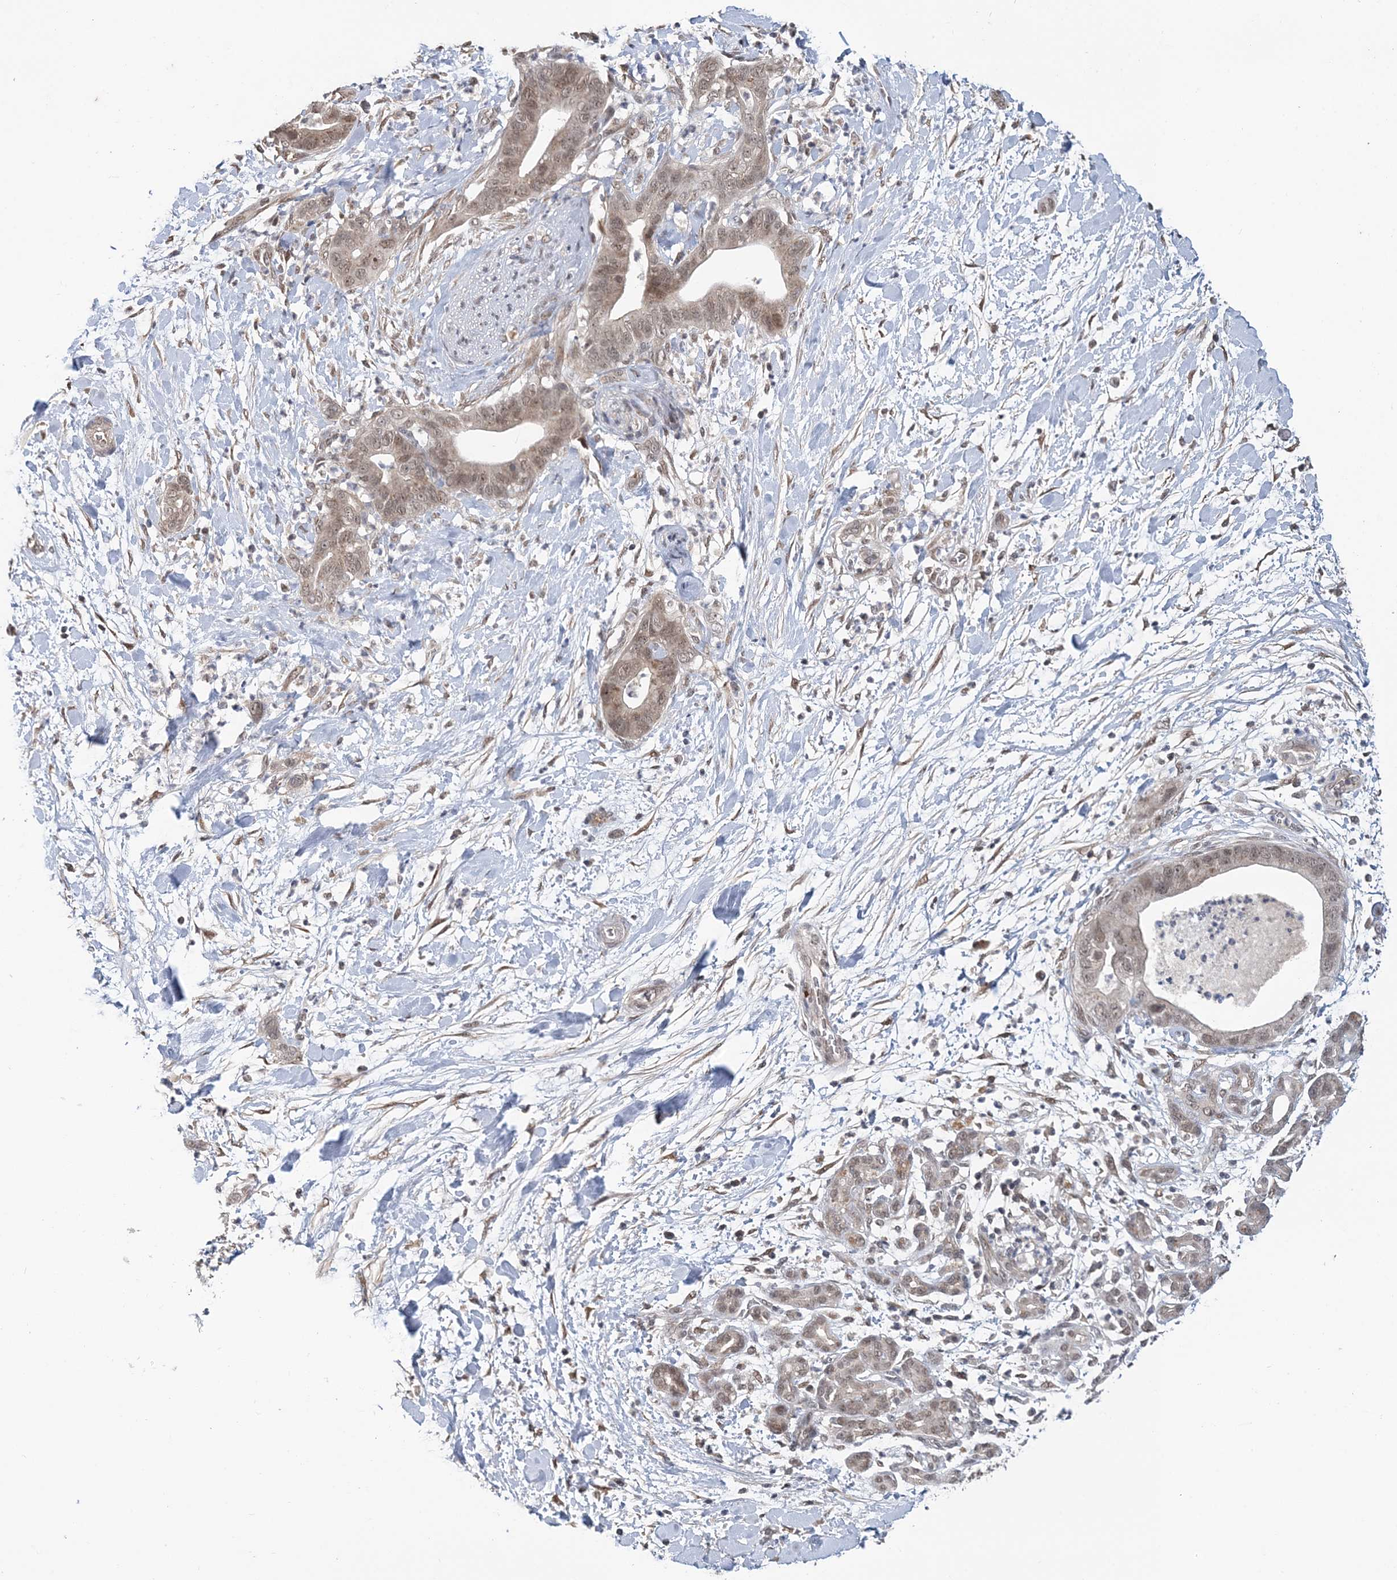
{"staining": {"intensity": "weak", "quantity": "25%-75%", "location": "cytoplasmic/membranous,nuclear"}, "tissue": "pancreatic cancer", "cell_type": "Tumor cells", "image_type": "cancer", "snomed": [{"axis": "morphology", "description": "Adenocarcinoma, NOS"}, {"axis": "topography", "description": "Pancreas"}], "caption": "There is low levels of weak cytoplasmic/membranous and nuclear expression in tumor cells of pancreatic cancer (adenocarcinoma), as demonstrated by immunohistochemical staining (brown color).", "gene": "TSHZ2", "patient": {"sex": "female", "age": 78}}